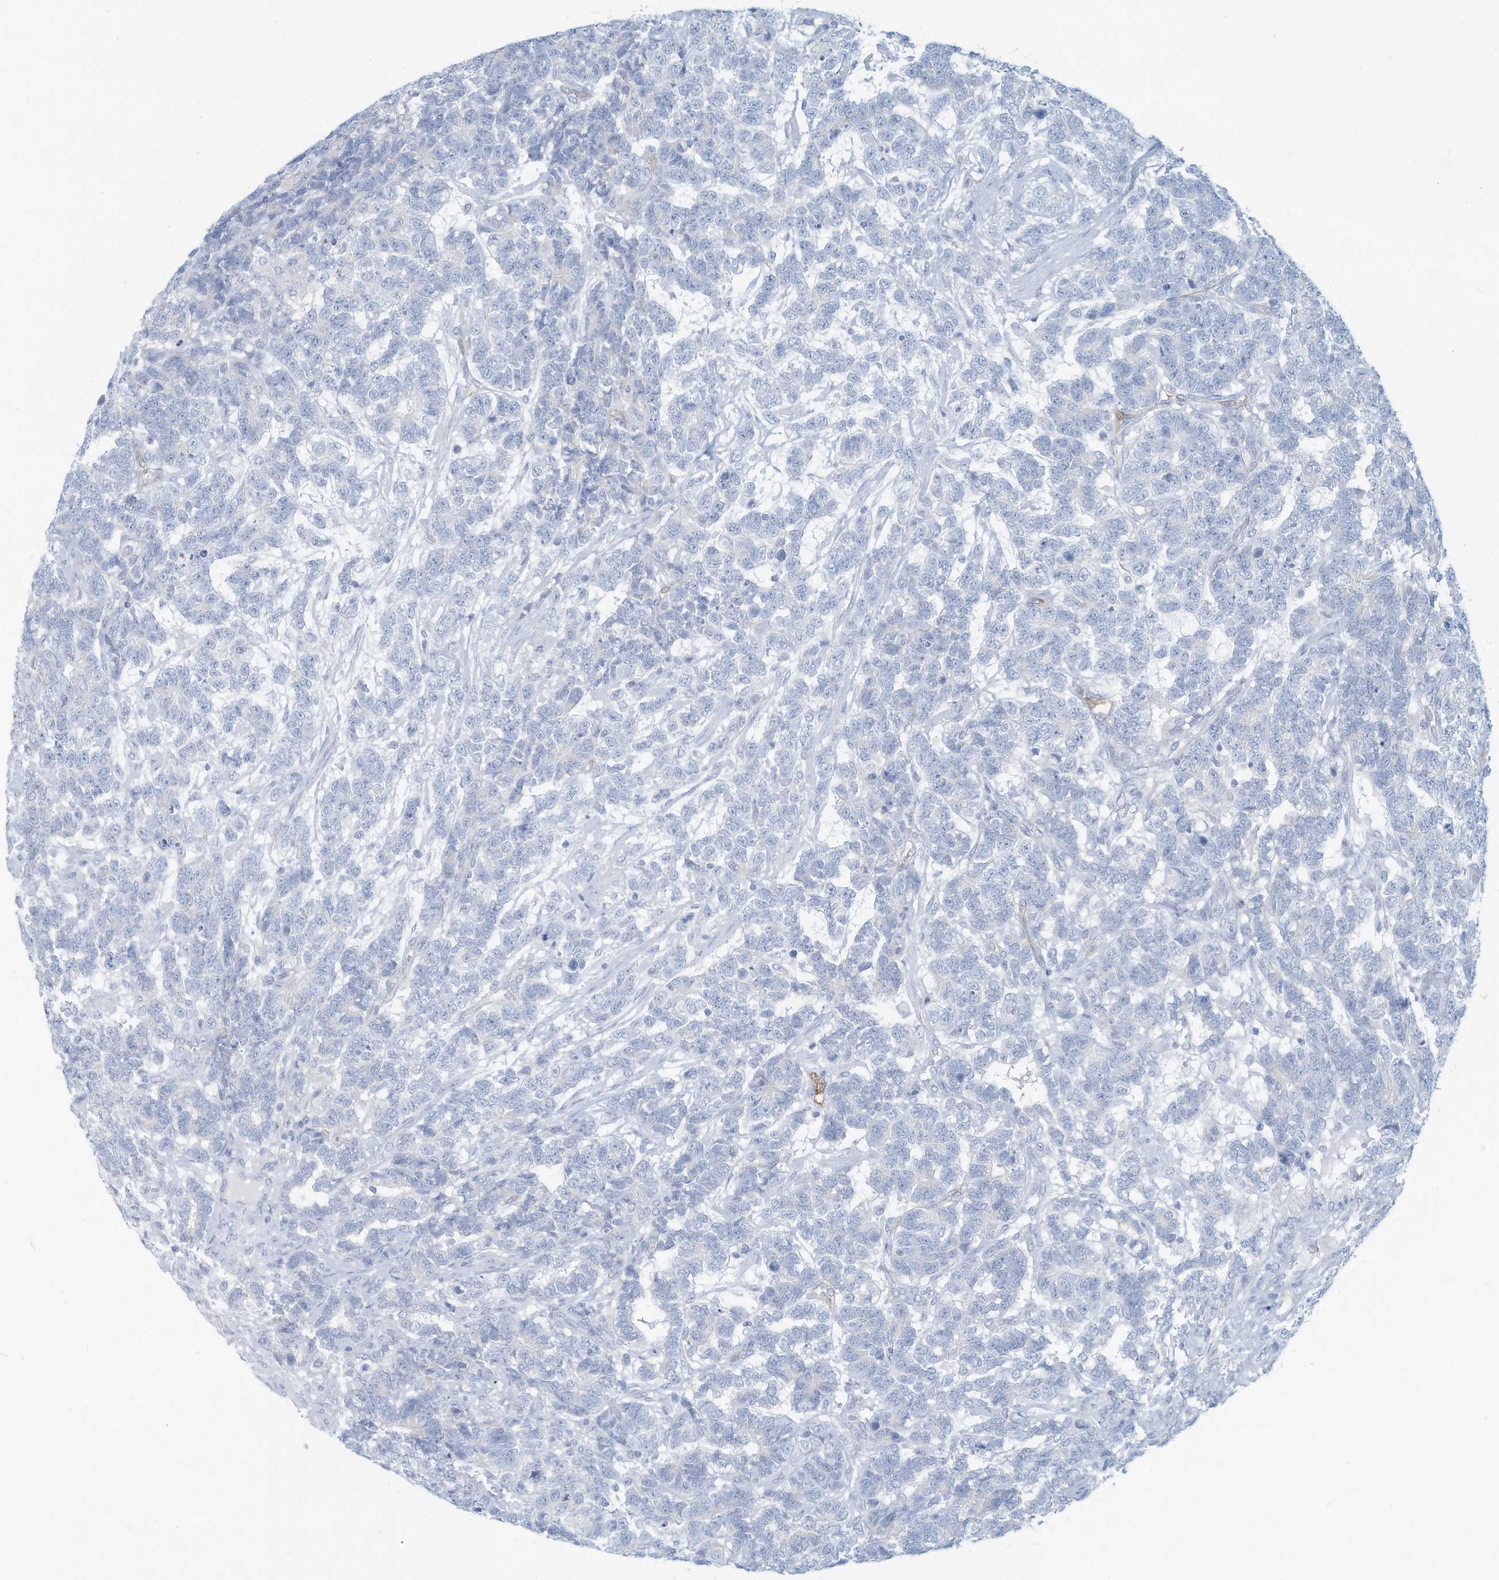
{"staining": {"intensity": "negative", "quantity": "none", "location": "none"}, "tissue": "testis cancer", "cell_type": "Tumor cells", "image_type": "cancer", "snomed": [{"axis": "morphology", "description": "Carcinoma, Embryonal, NOS"}, {"axis": "topography", "description": "Testis"}], "caption": "Photomicrograph shows no protein expression in tumor cells of testis embryonal carcinoma tissue. The staining was performed using DAB (3,3'-diaminobenzidine) to visualize the protein expression in brown, while the nuclei were stained in blue with hematoxylin (Magnification: 20x).", "gene": "ERI2", "patient": {"sex": "male", "age": 26}}